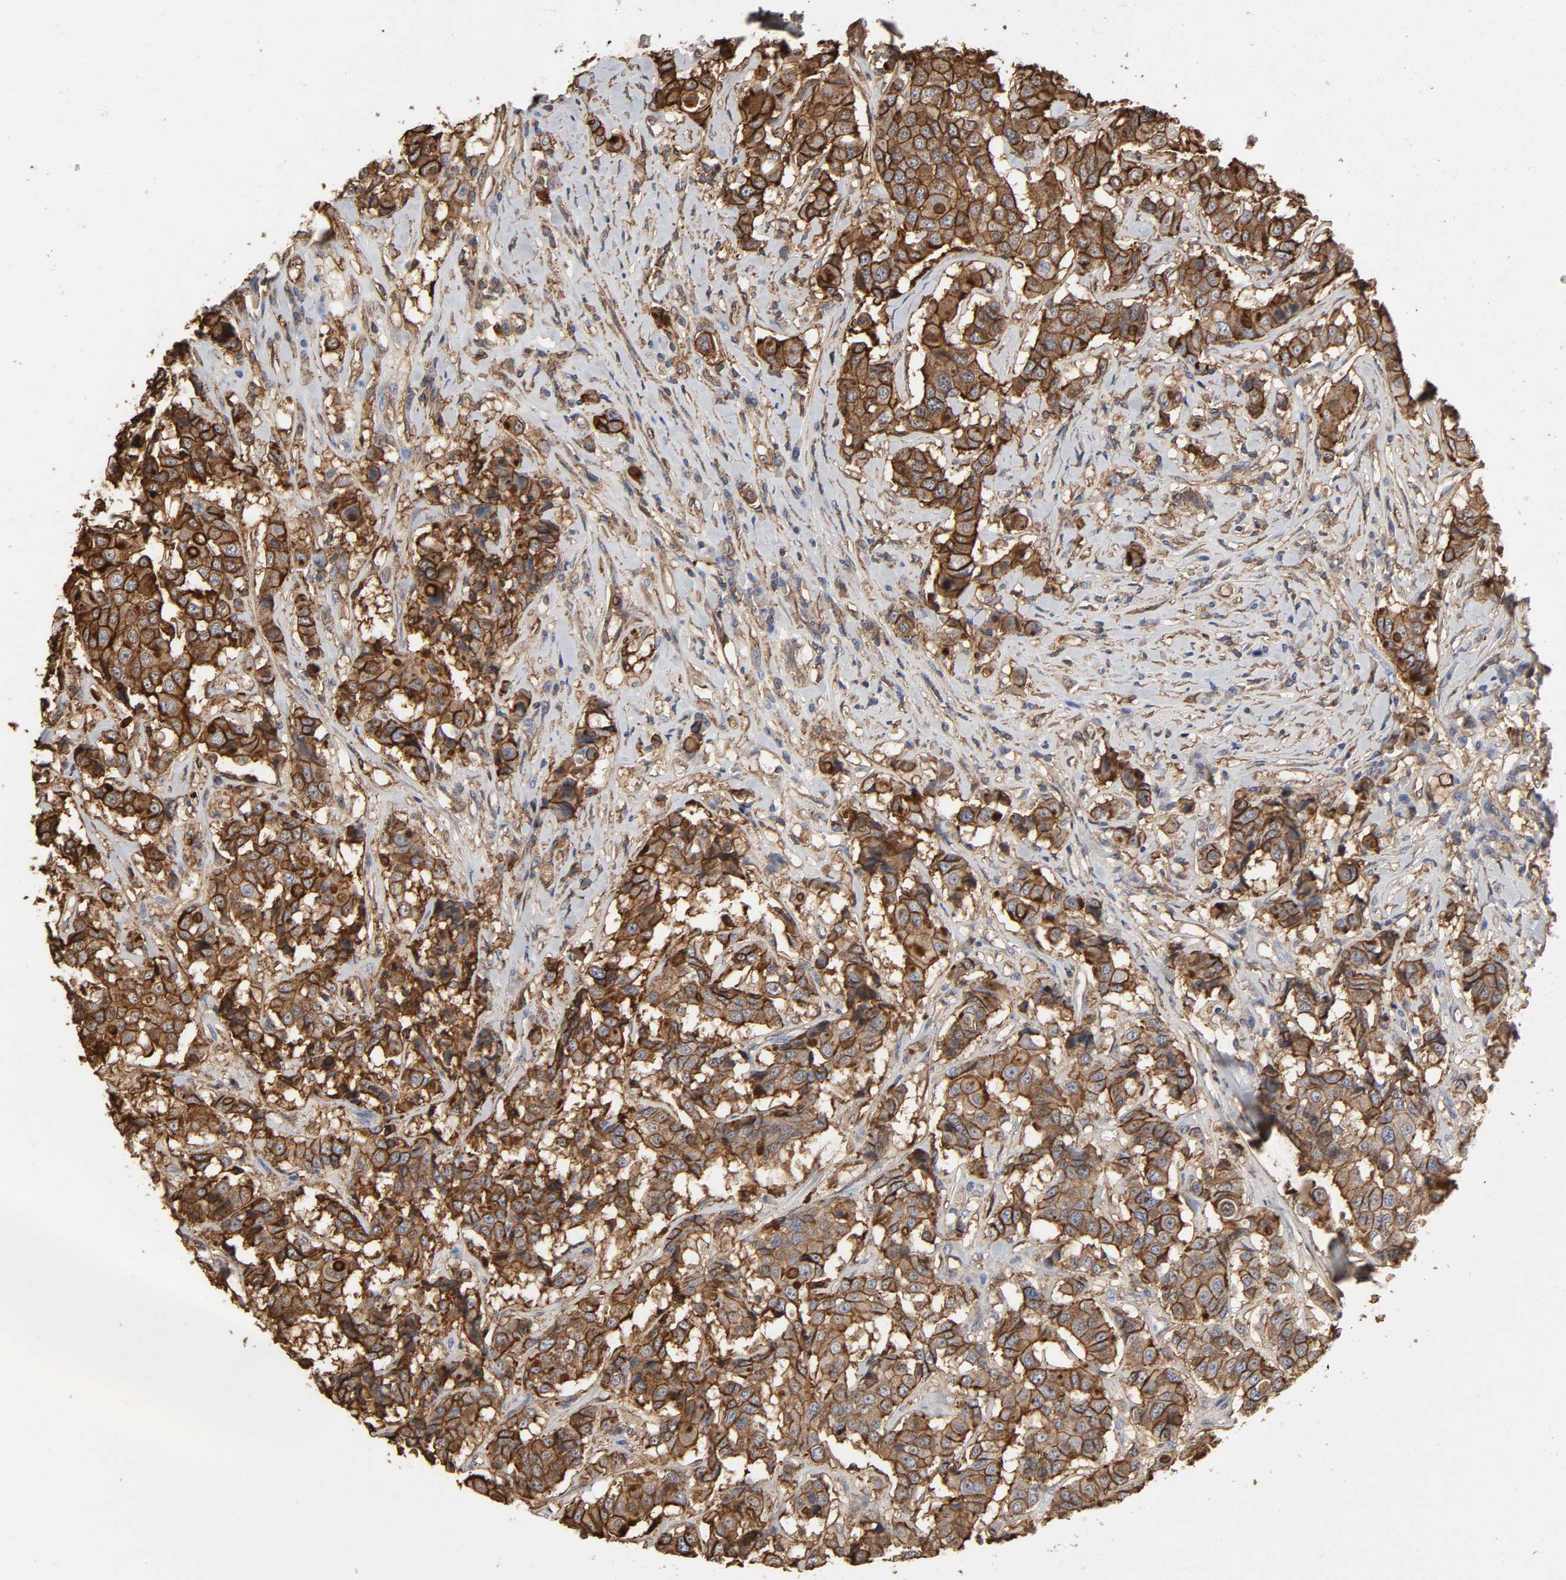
{"staining": {"intensity": "strong", "quantity": ">75%", "location": "cytoplasmic/membranous"}, "tissue": "breast cancer", "cell_type": "Tumor cells", "image_type": "cancer", "snomed": [{"axis": "morphology", "description": "Duct carcinoma"}, {"axis": "topography", "description": "Breast"}], "caption": "The photomicrograph reveals staining of breast cancer (infiltrating ductal carcinoma), revealing strong cytoplasmic/membranous protein staining (brown color) within tumor cells.", "gene": "ANXA2", "patient": {"sex": "female", "age": 27}}